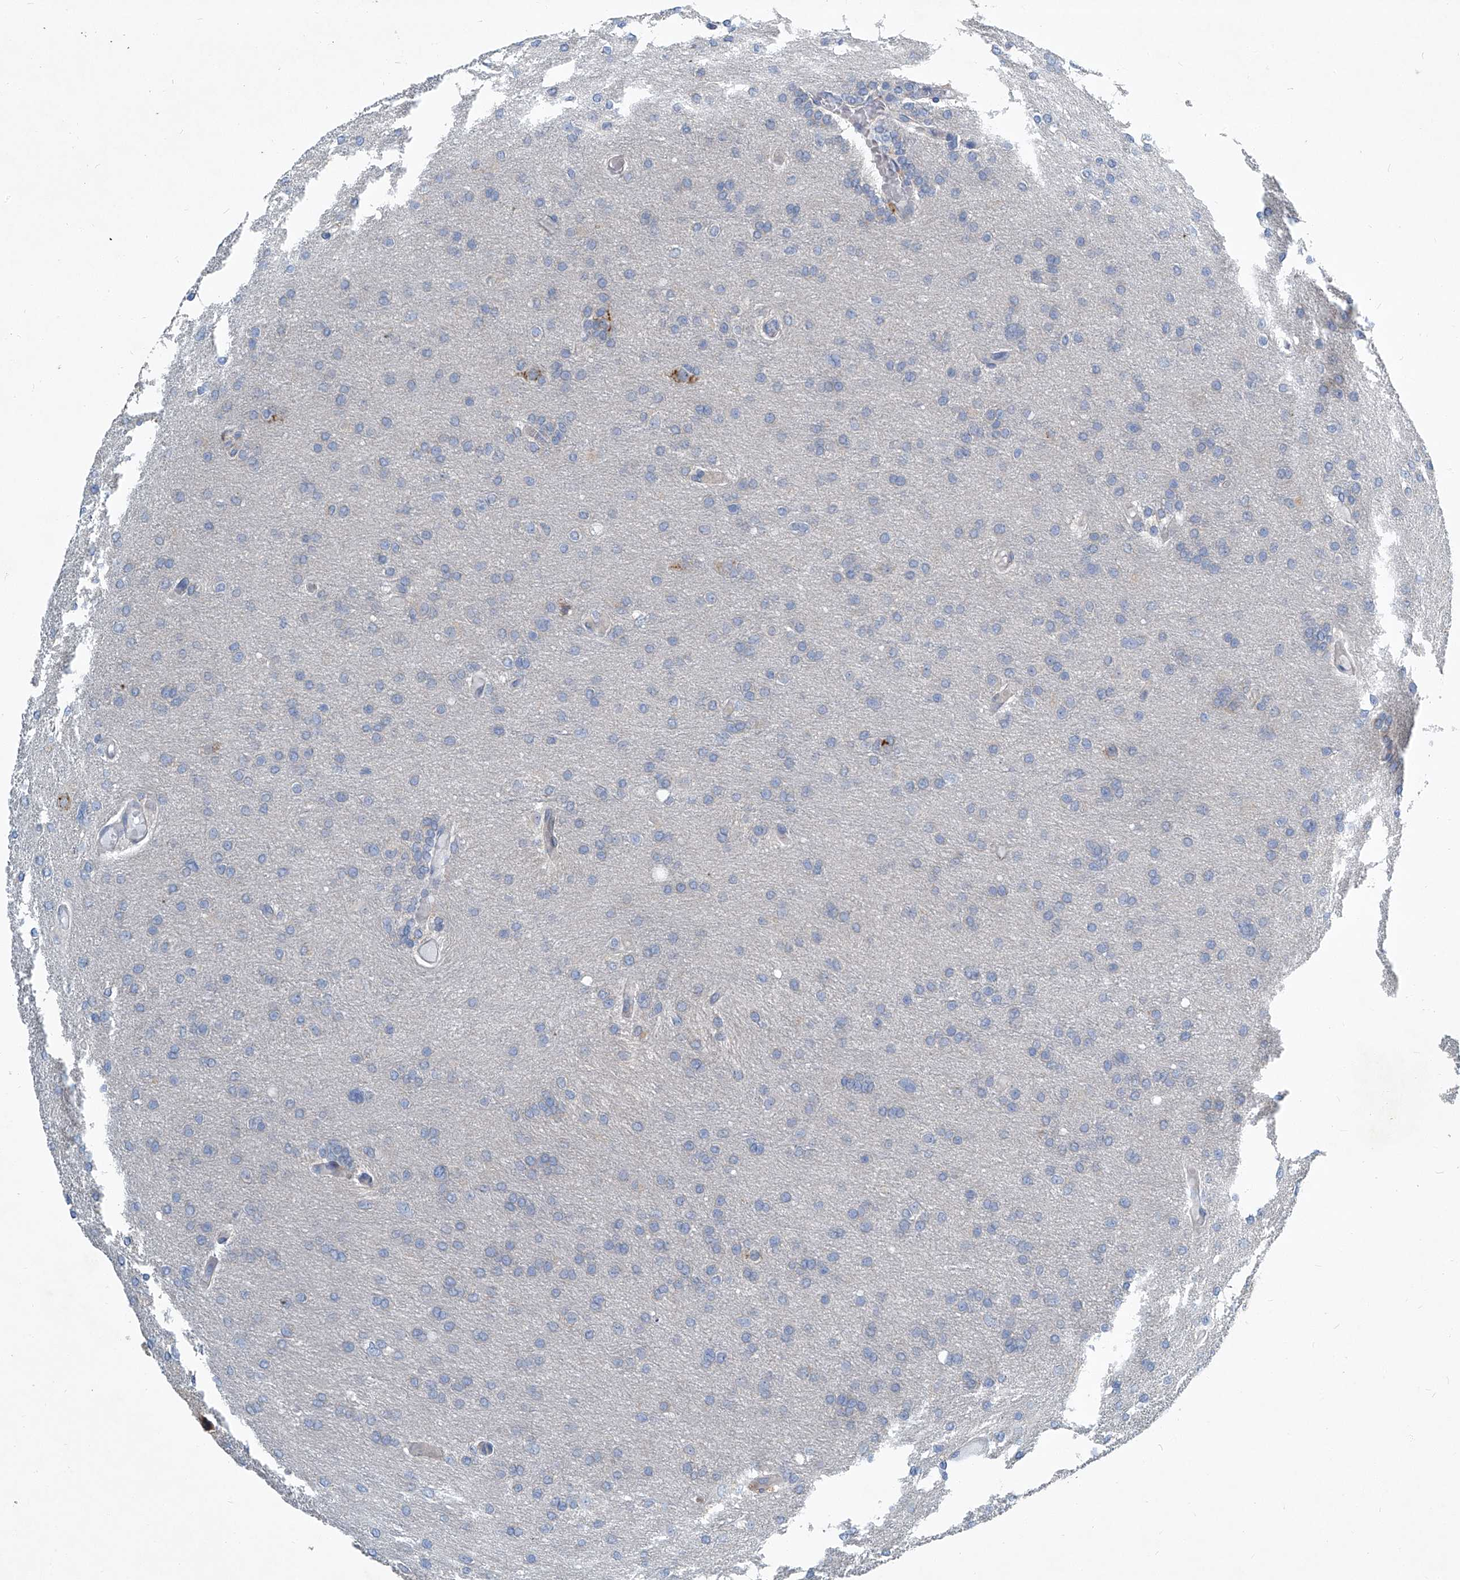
{"staining": {"intensity": "negative", "quantity": "none", "location": "none"}, "tissue": "glioma", "cell_type": "Tumor cells", "image_type": "cancer", "snomed": [{"axis": "morphology", "description": "Glioma, malignant, High grade"}, {"axis": "topography", "description": "Cerebral cortex"}], "caption": "High magnification brightfield microscopy of glioma stained with DAB (brown) and counterstained with hematoxylin (blue): tumor cells show no significant positivity. The staining is performed using DAB (3,3'-diaminobenzidine) brown chromogen with nuclei counter-stained in using hematoxylin.", "gene": "SLC26A11", "patient": {"sex": "female", "age": 36}}